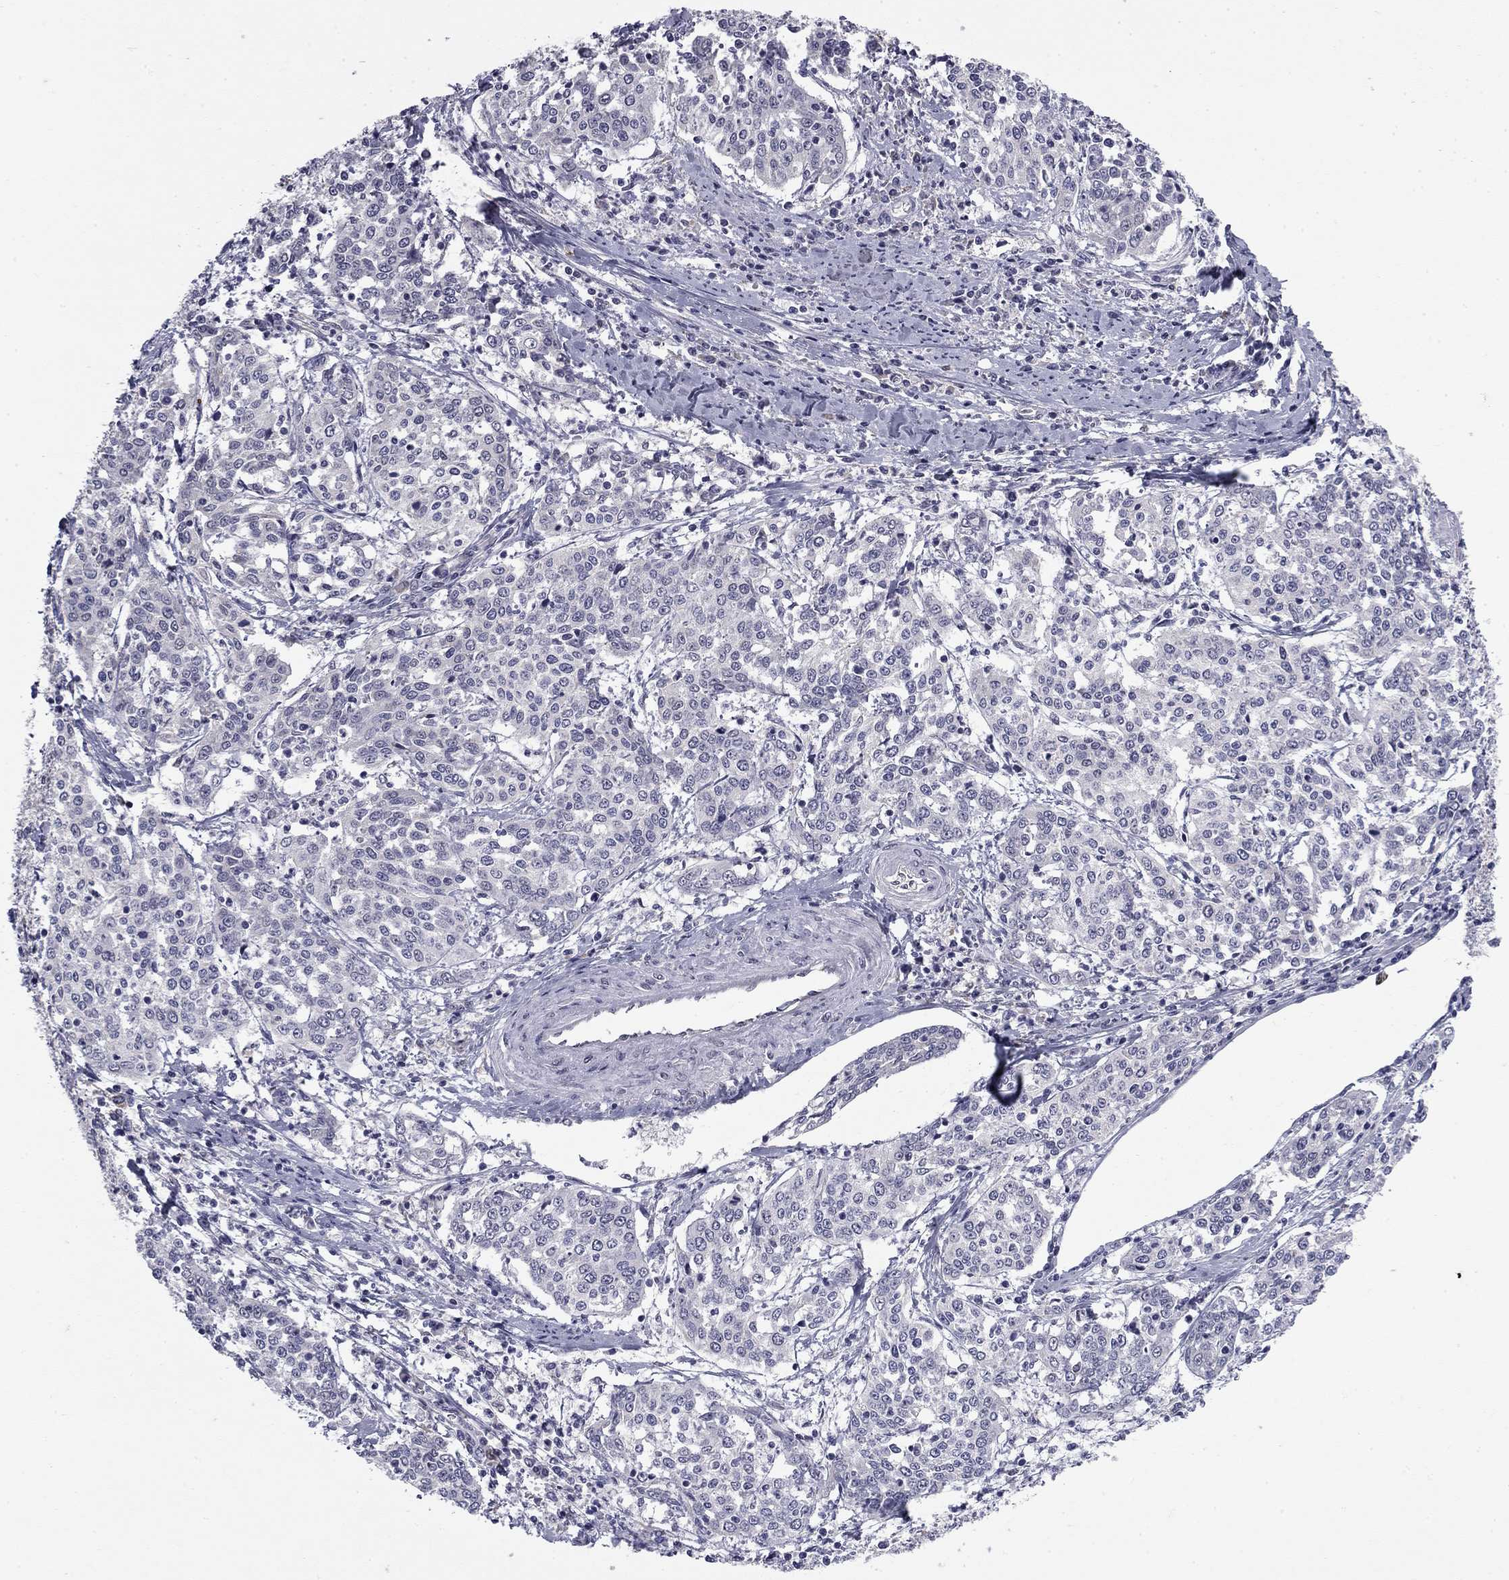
{"staining": {"intensity": "negative", "quantity": "none", "location": "none"}, "tissue": "cervical cancer", "cell_type": "Tumor cells", "image_type": "cancer", "snomed": [{"axis": "morphology", "description": "Squamous cell carcinoma, NOS"}, {"axis": "topography", "description": "Cervix"}], "caption": "A high-resolution image shows IHC staining of cervical squamous cell carcinoma, which exhibits no significant expression in tumor cells.", "gene": "PRRT2", "patient": {"sex": "female", "age": 41}}